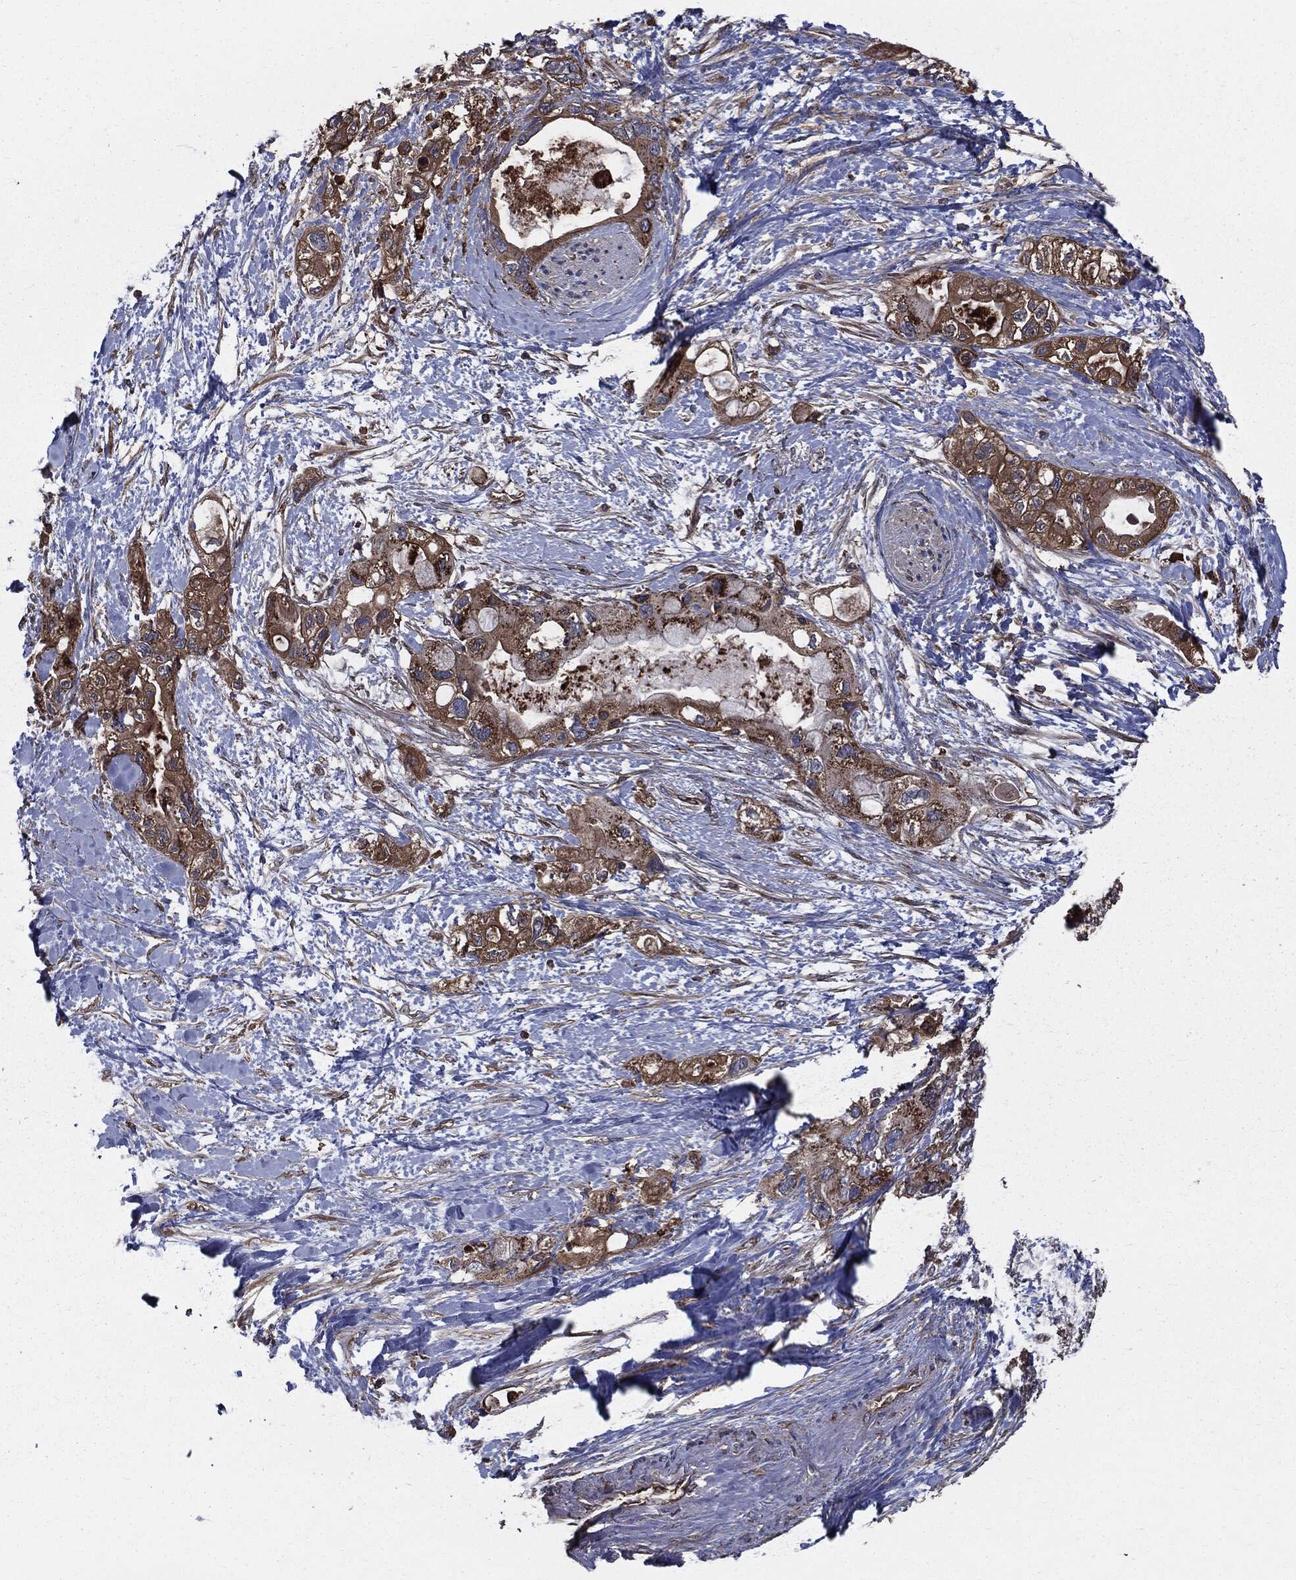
{"staining": {"intensity": "strong", "quantity": ">75%", "location": "cytoplasmic/membranous"}, "tissue": "pancreatic cancer", "cell_type": "Tumor cells", "image_type": "cancer", "snomed": [{"axis": "morphology", "description": "Adenocarcinoma, NOS"}, {"axis": "topography", "description": "Pancreas"}], "caption": "Immunohistochemical staining of human pancreatic cancer reveals high levels of strong cytoplasmic/membranous staining in approximately >75% of tumor cells.", "gene": "PDCD6IP", "patient": {"sex": "female", "age": 56}}